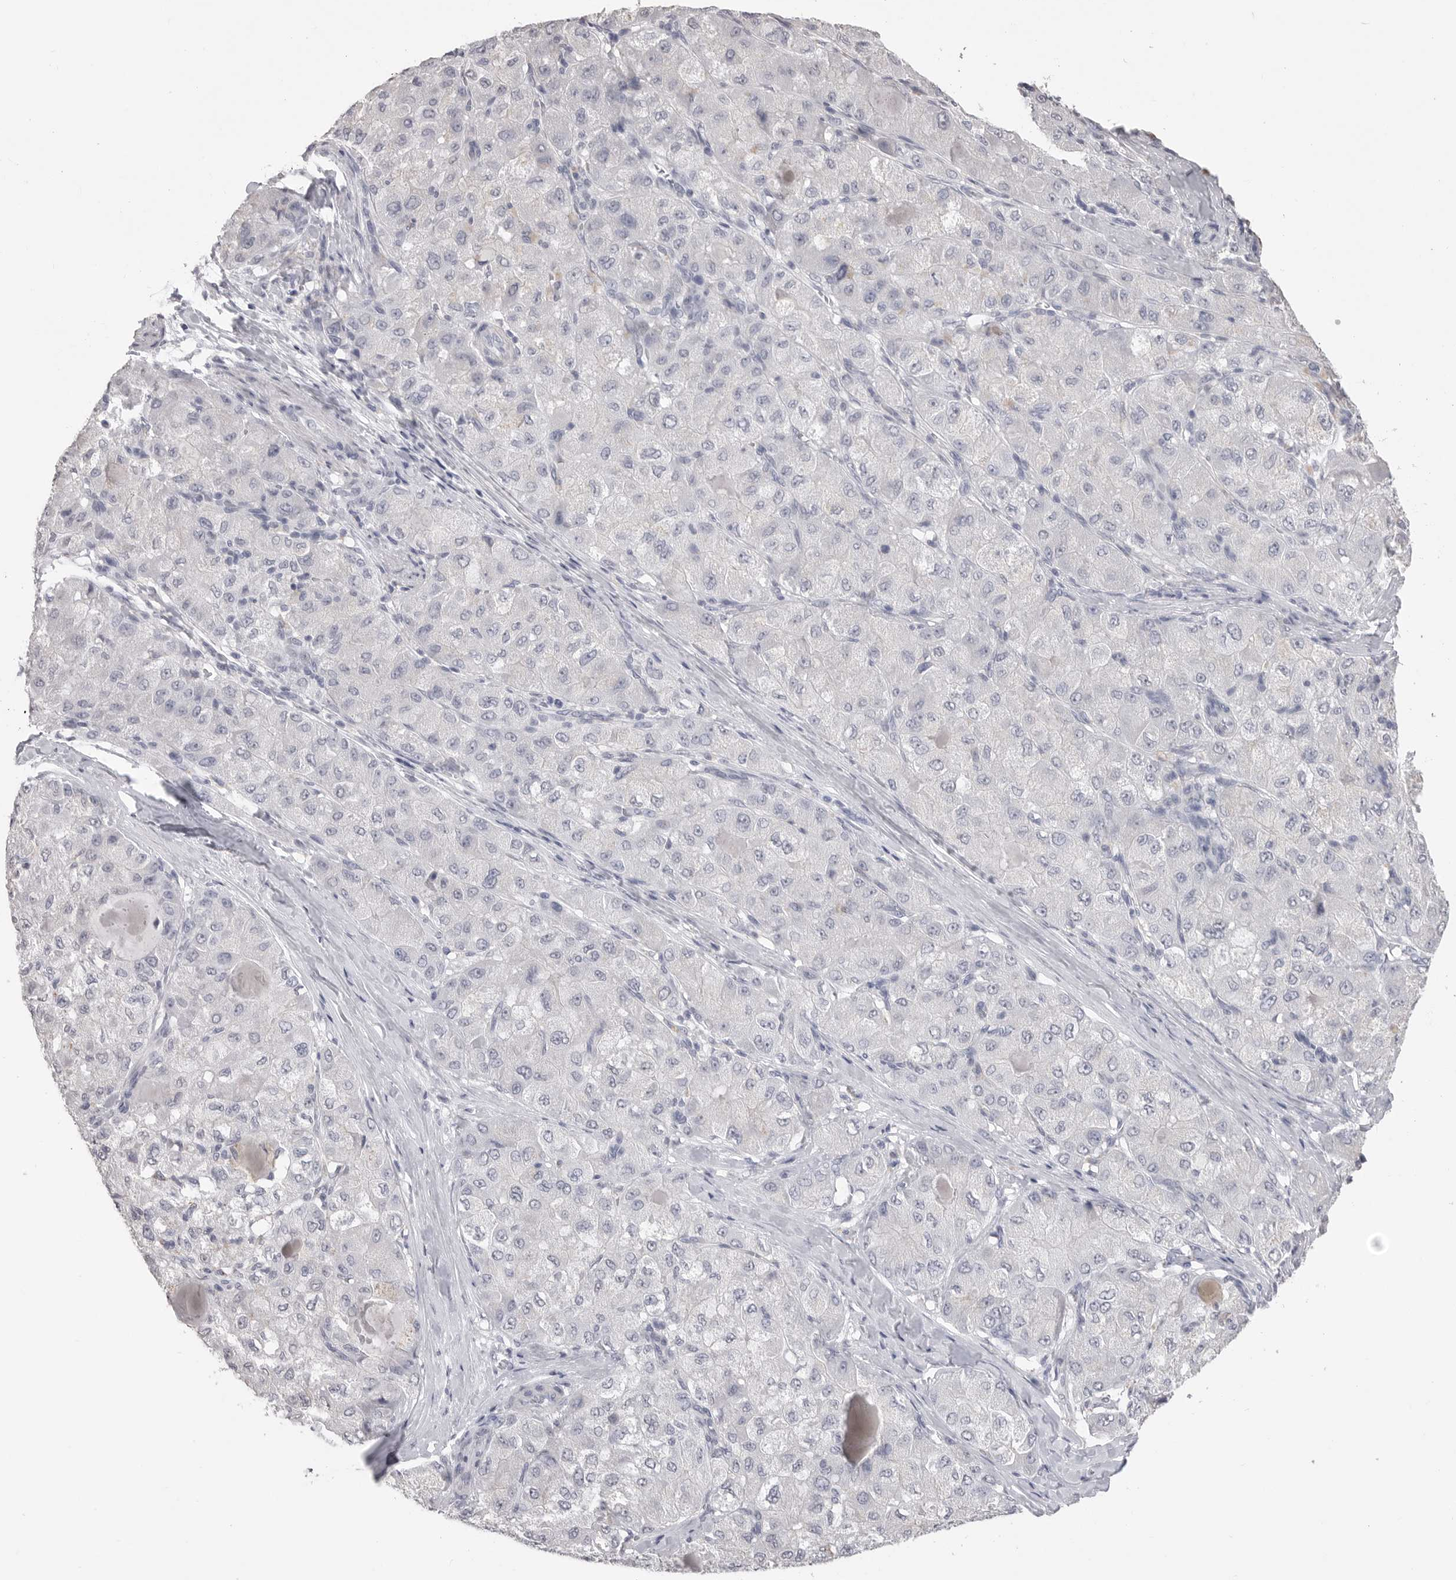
{"staining": {"intensity": "negative", "quantity": "none", "location": "none"}, "tissue": "liver cancer", "cell_type": "Tumor cells", "image_type": "cancer", "snomed": [{"axis": "morphology", "description": "Carcinoma, Hepatocellular, NOS"}, {"axis": "topography", "description": "Liver"}], "caption": "This is an immunohistochemistry histopathology image of liver cancer (hepatocellular carcinoma). There is no positivity in tumor cells.", "gene": "ICAM5", "patient": {"sex": "male", "age": 80}}